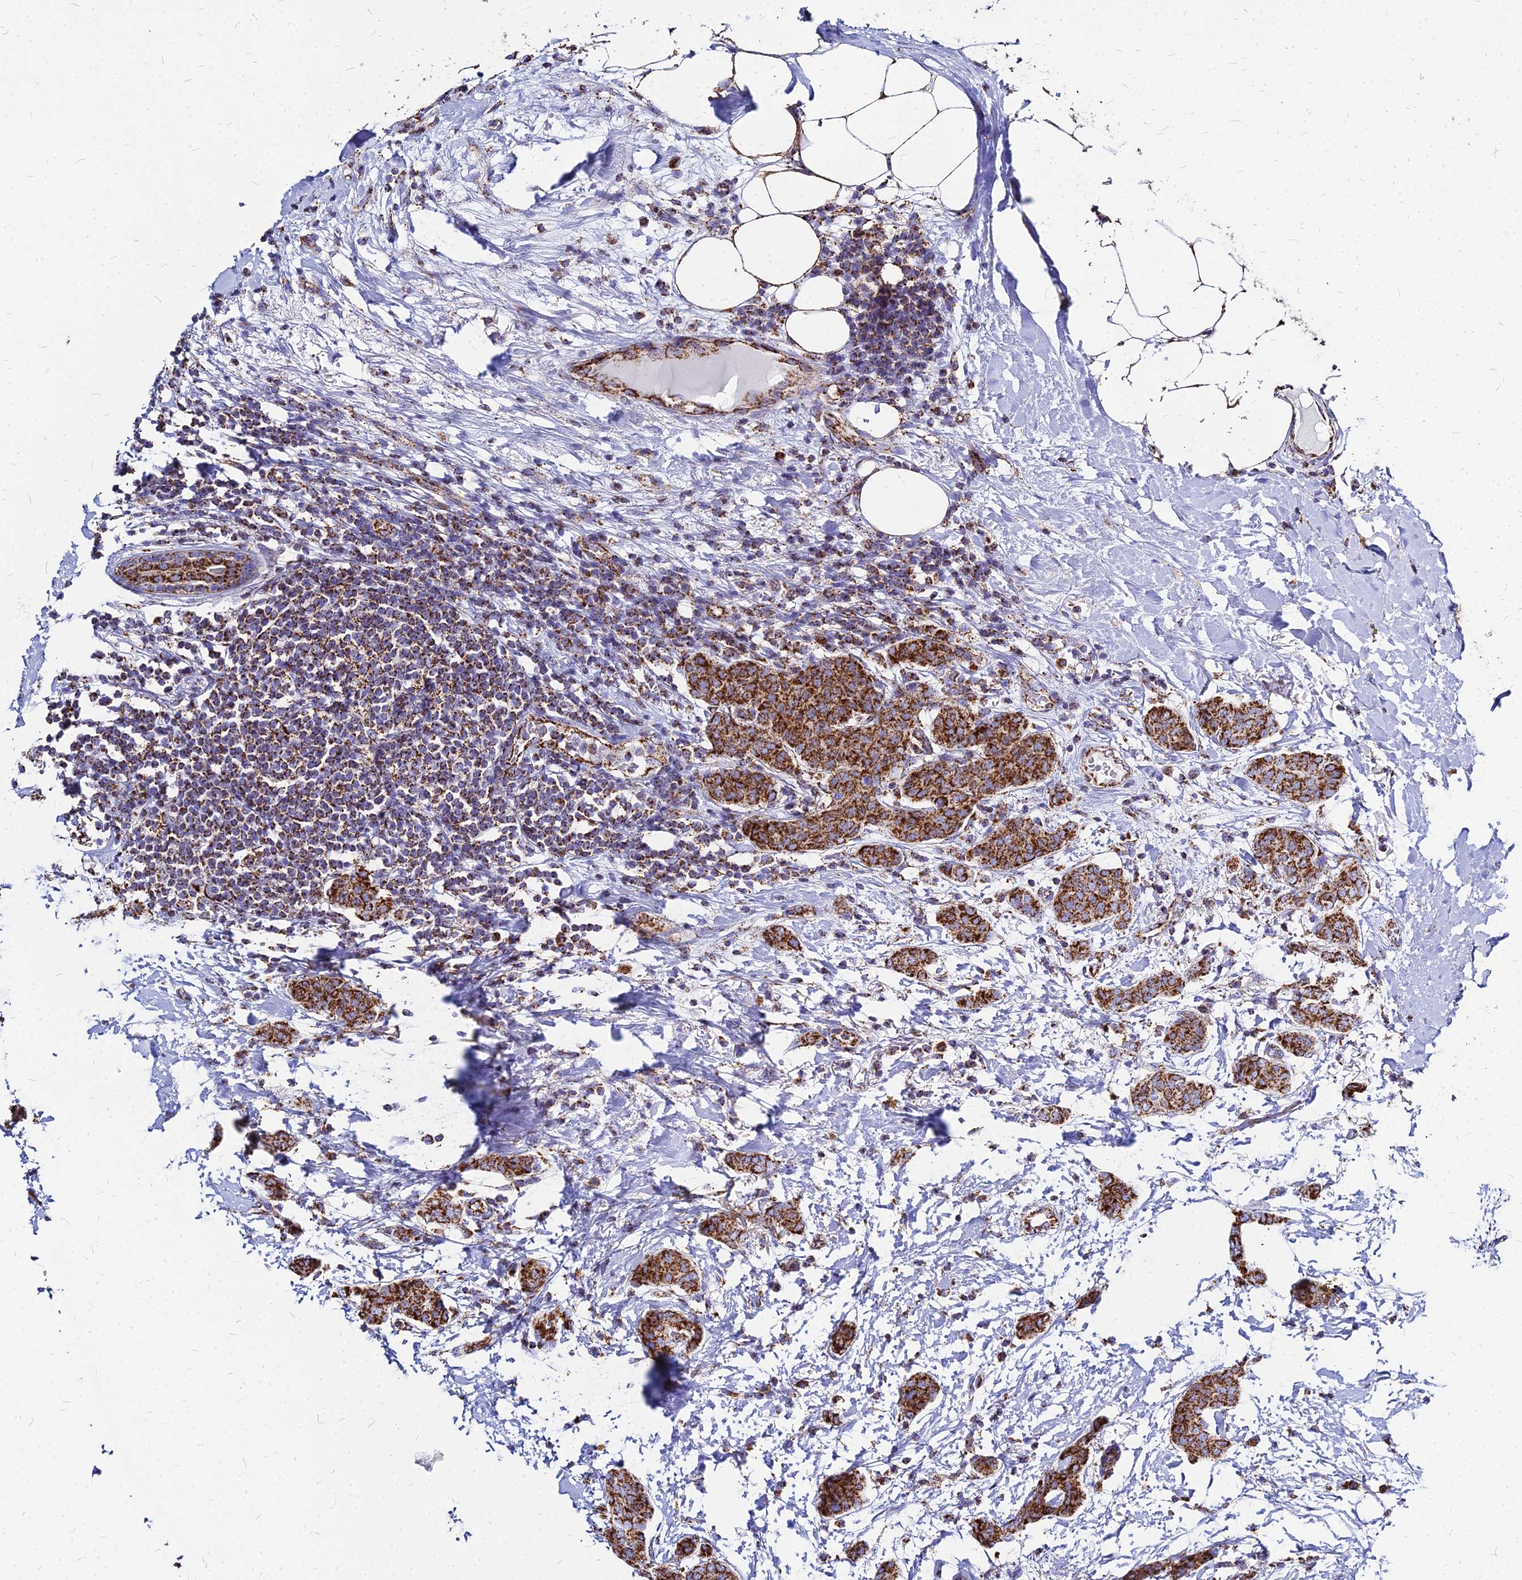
{"staining": {"intensity": "strong", "quantity": ">75%", "location": "cytoplasmic/membranous"}, "tissue": "breast cancer", "cell_type": "Tumor cells", "image_type": "cancer", "snomed": [{"axis": "morphology", "description": "Duct carcinoma"}, {"axis": "topography", "description": "Breast"}], "caption": "The photomicrograph reveals immunohistochemical staining of breast intraductal carcinoma. There is strong cytoplasmic/membranous expression is seen in about >75% of tumor cells.", "gene": "DLD", "patient": {"sex": "female", "age": 72}}